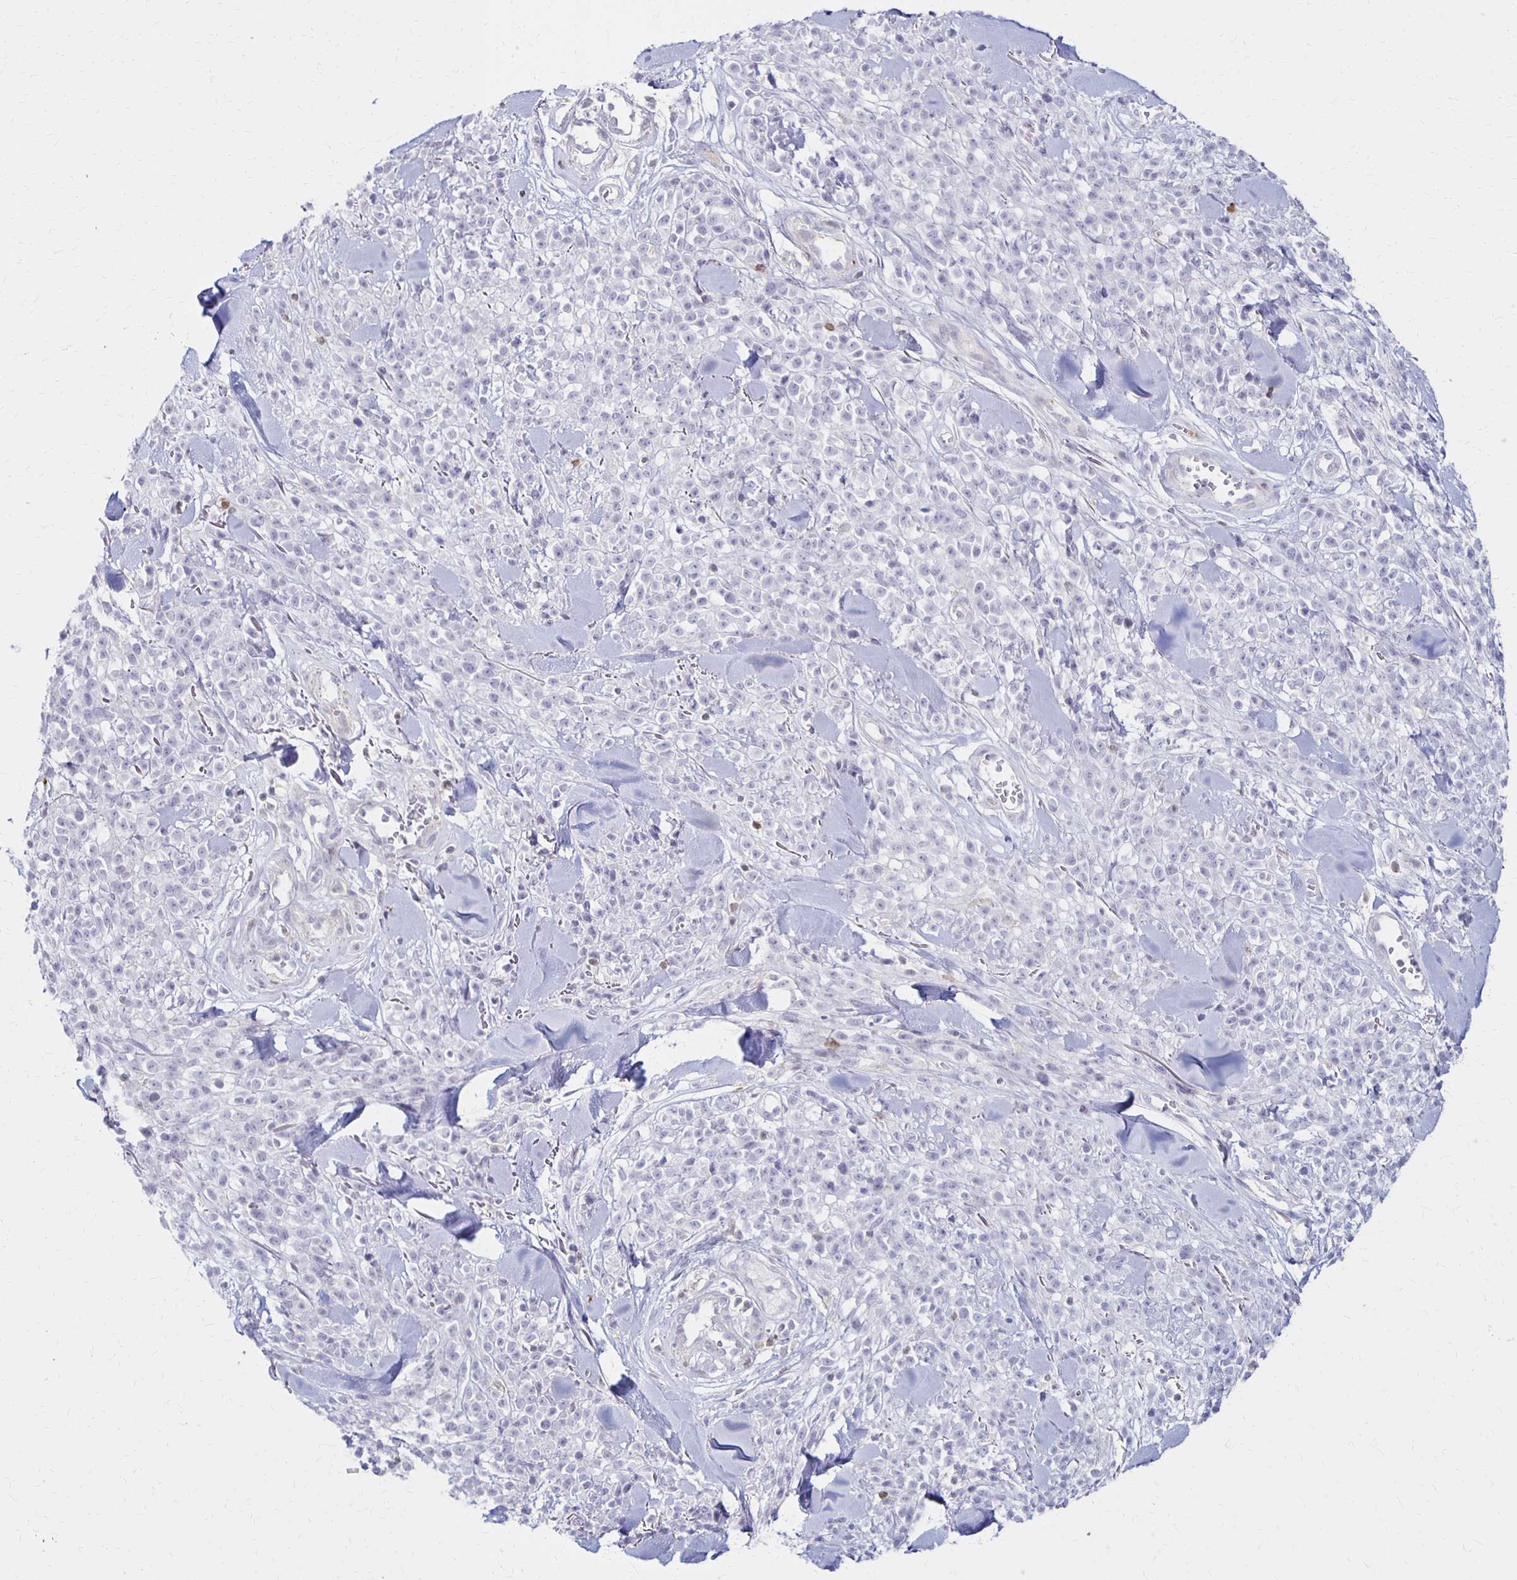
{"staining": {"intensity": "negative", "quantity": "none", "location": "none"}, "tissue": "melanoma", "cell_type": "Tumor cells", "image_type": "cancer", "snomed": [{"axis": "morphology", "description": "Malignant melanoma, NOS"}, {"axis": "topography", "description": "Skin"}, {"axis": "topography", "description": "Skin of trunk"}], "caption": "Immunohistochemical staining of human melanoma demonstrates no significant expression in tumor cells.", "gene": "CCL21", "patient": {"sex": "male", "age": 74}}